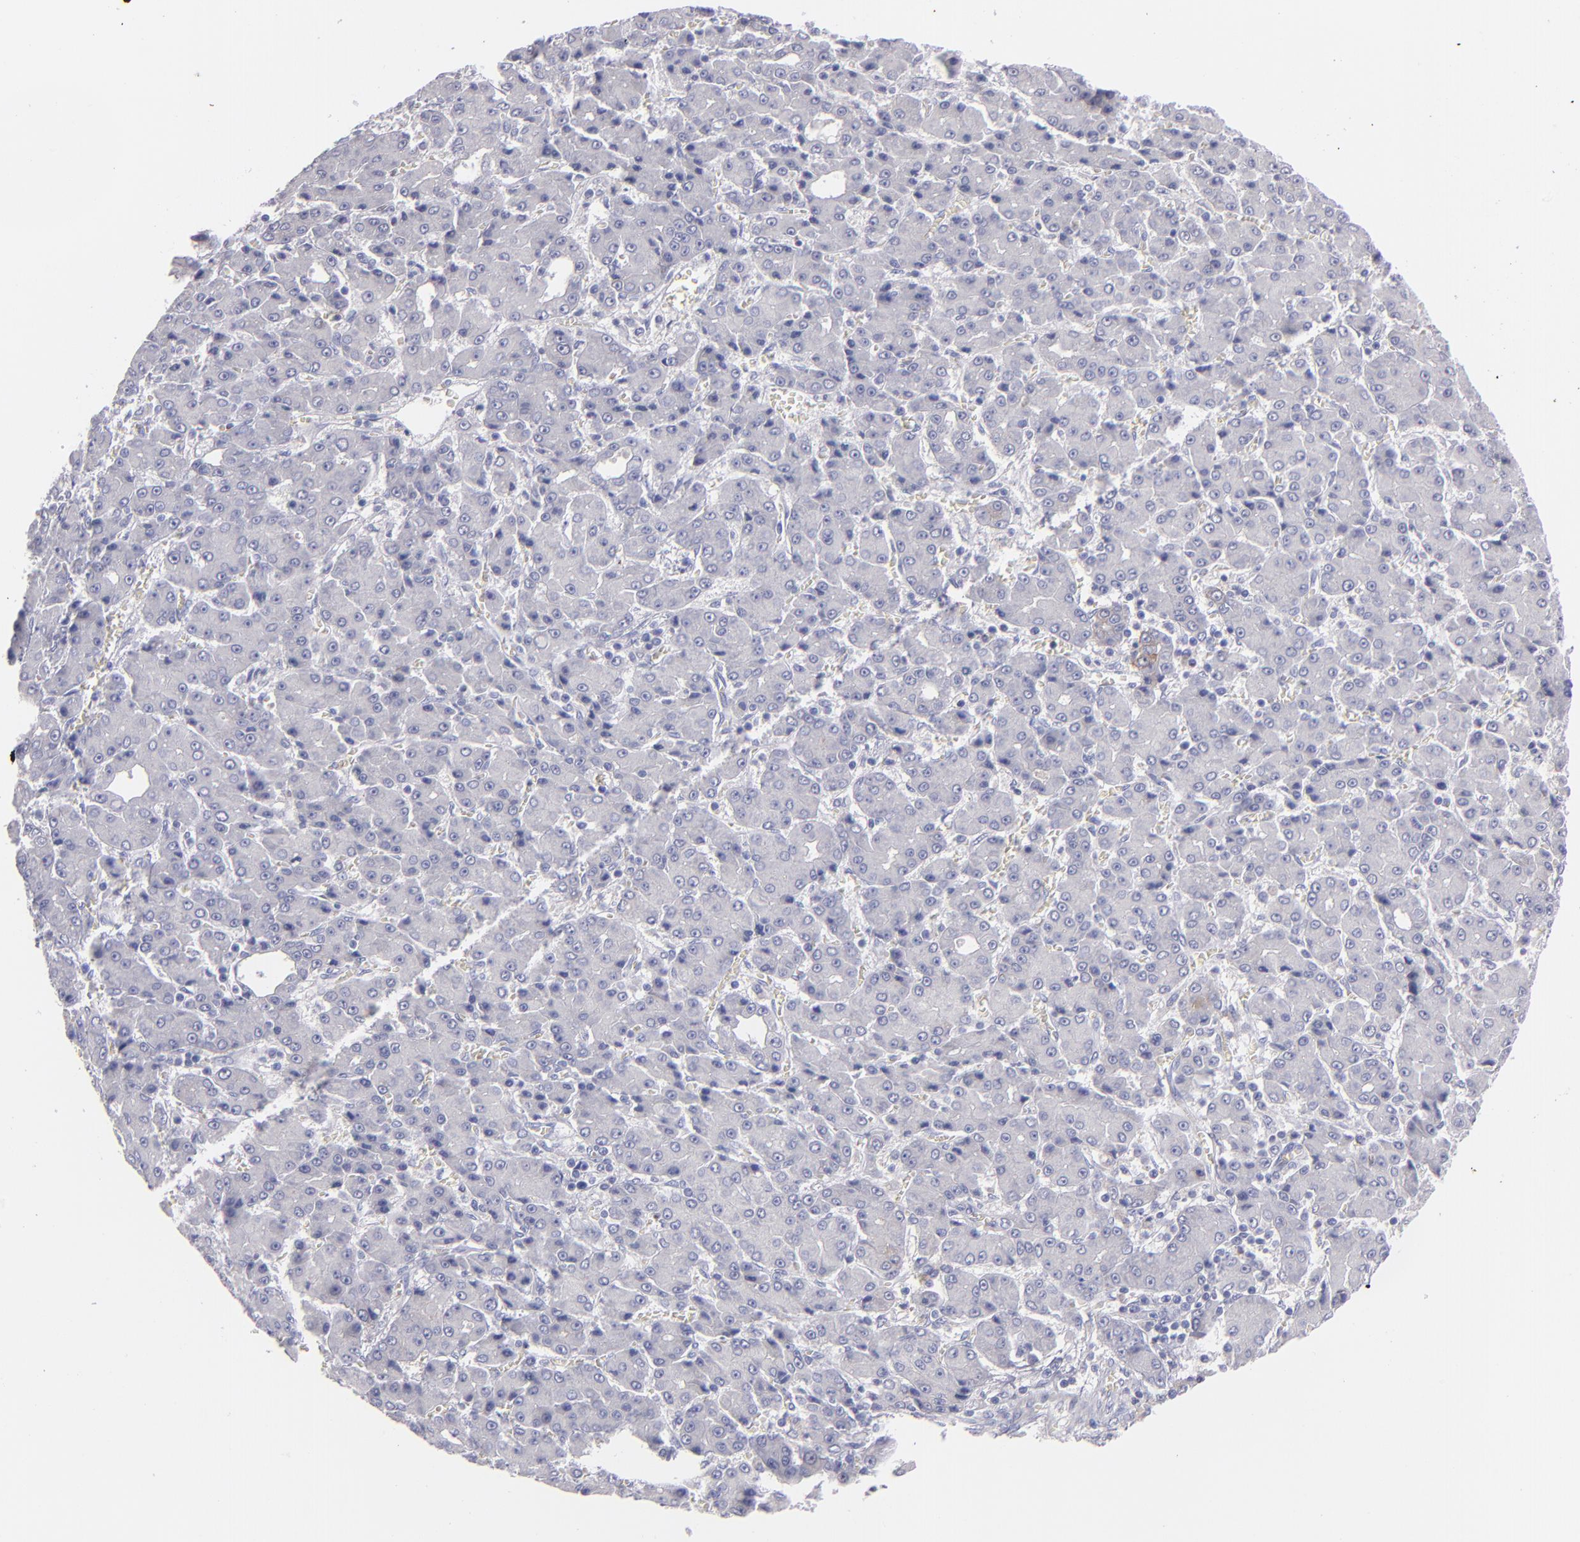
{"staining": {"intensity": "negative", "quantity": "none", "location": "none"}, "tissue": "liver cancer", "cell_type": "Tumor cells", "image_type": "cancer", "snomed": [{"axis": "morphology", "description": "Carcinoma, Hepatocellular, NOS"}, {"axis": "topography", "description": "Liver"}], "caption": "High power microscopy photomicrograph of an immunohistochemistry (IHC) micrograph of liver hepatocellular carcinoma, revealing no significant expression in tumor cells.", "gene": "SNAP25", "patient": {"sex": "male", "age": 69}}